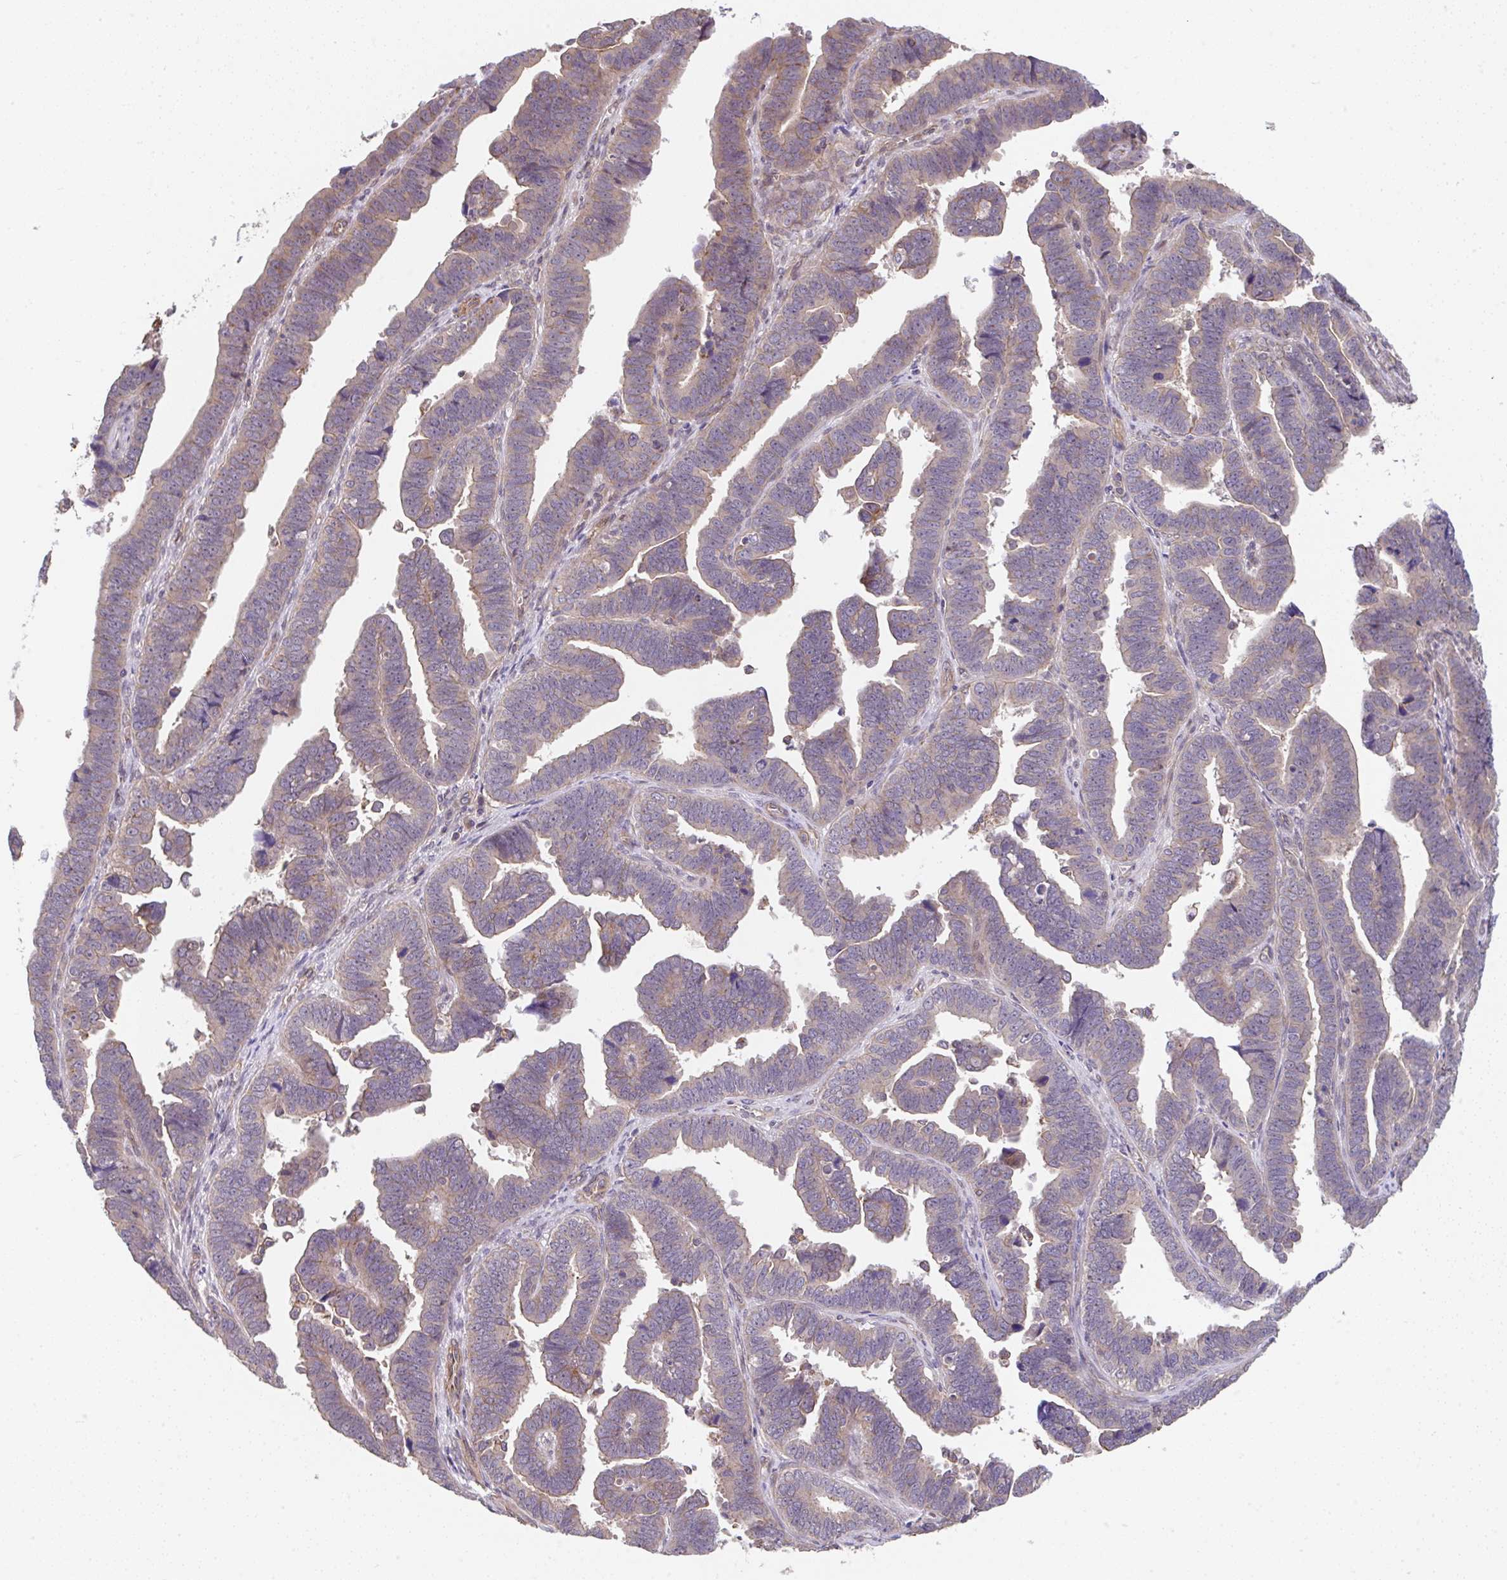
{"staining": {"intensity": "weak", "quantity": ">75%", "location": "cytoplasmic/membranous"}, "tissue": "endometrial cancer", "cell_type": "Tumor cells", "image_type": "cancer", "snomed": [{"axis": "morphology", "description": "Adenocarcinoma, NOS"}, {"axis": "topography", "description": "Endometrium"}], "caption": "Adenocarcinoma (endometrial) stained with a protein marker demonstrates weak staining in tumor cells.", "gene": "ZNF696", "patient": {"sex": "female", "age": 75}}